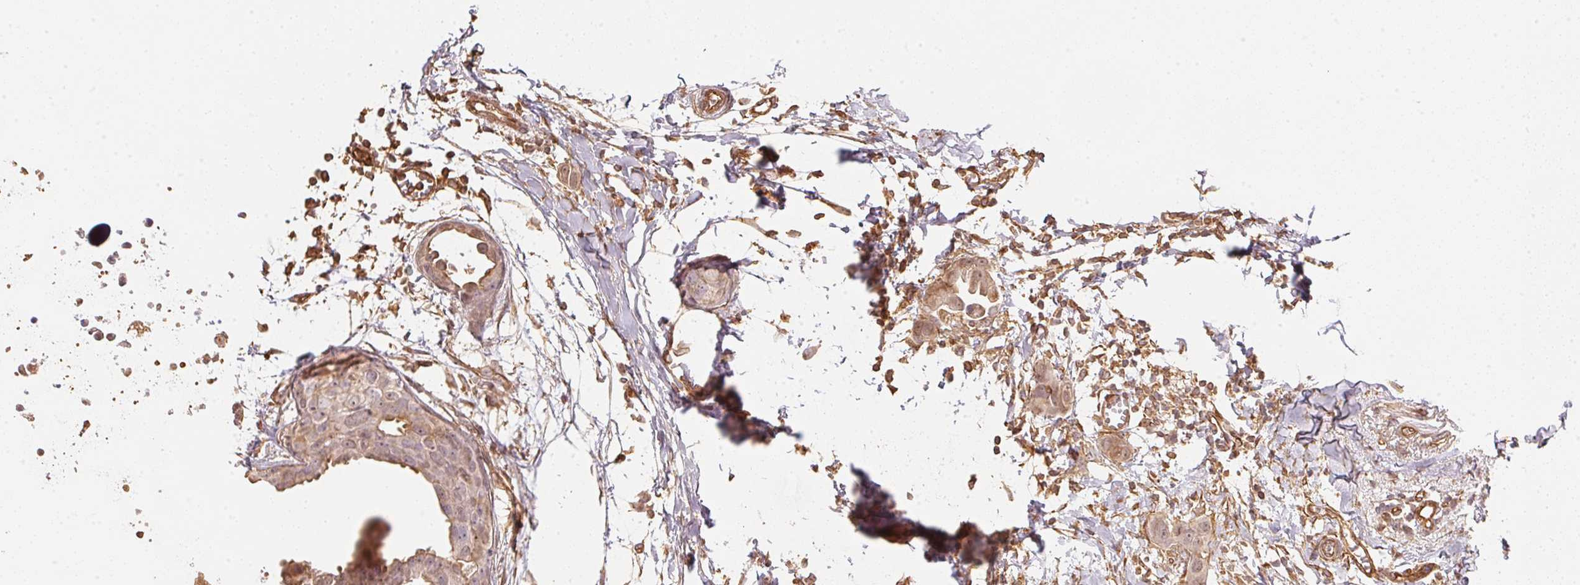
{"staining": {"intensity": "negative", "quantity": "none", "location": "none"}, "tissue": "breast cancer", "cell_type": "Tumor cells", "image_type": "cancer", "snomed": [{"axis": "morphology", "description": "Duct carcinoma"}, {"axis": "topography", "description": "Breast"}], "caption": "Tumor cells show no significant staining in breast cancer (invasive ductal carcinoma). The staining is performed using DAB brown chromogen with nuclei counter-stained in using hematoxylin.", "gene": "FOXR2", "patient": {"sex": "female", "age": 38}}